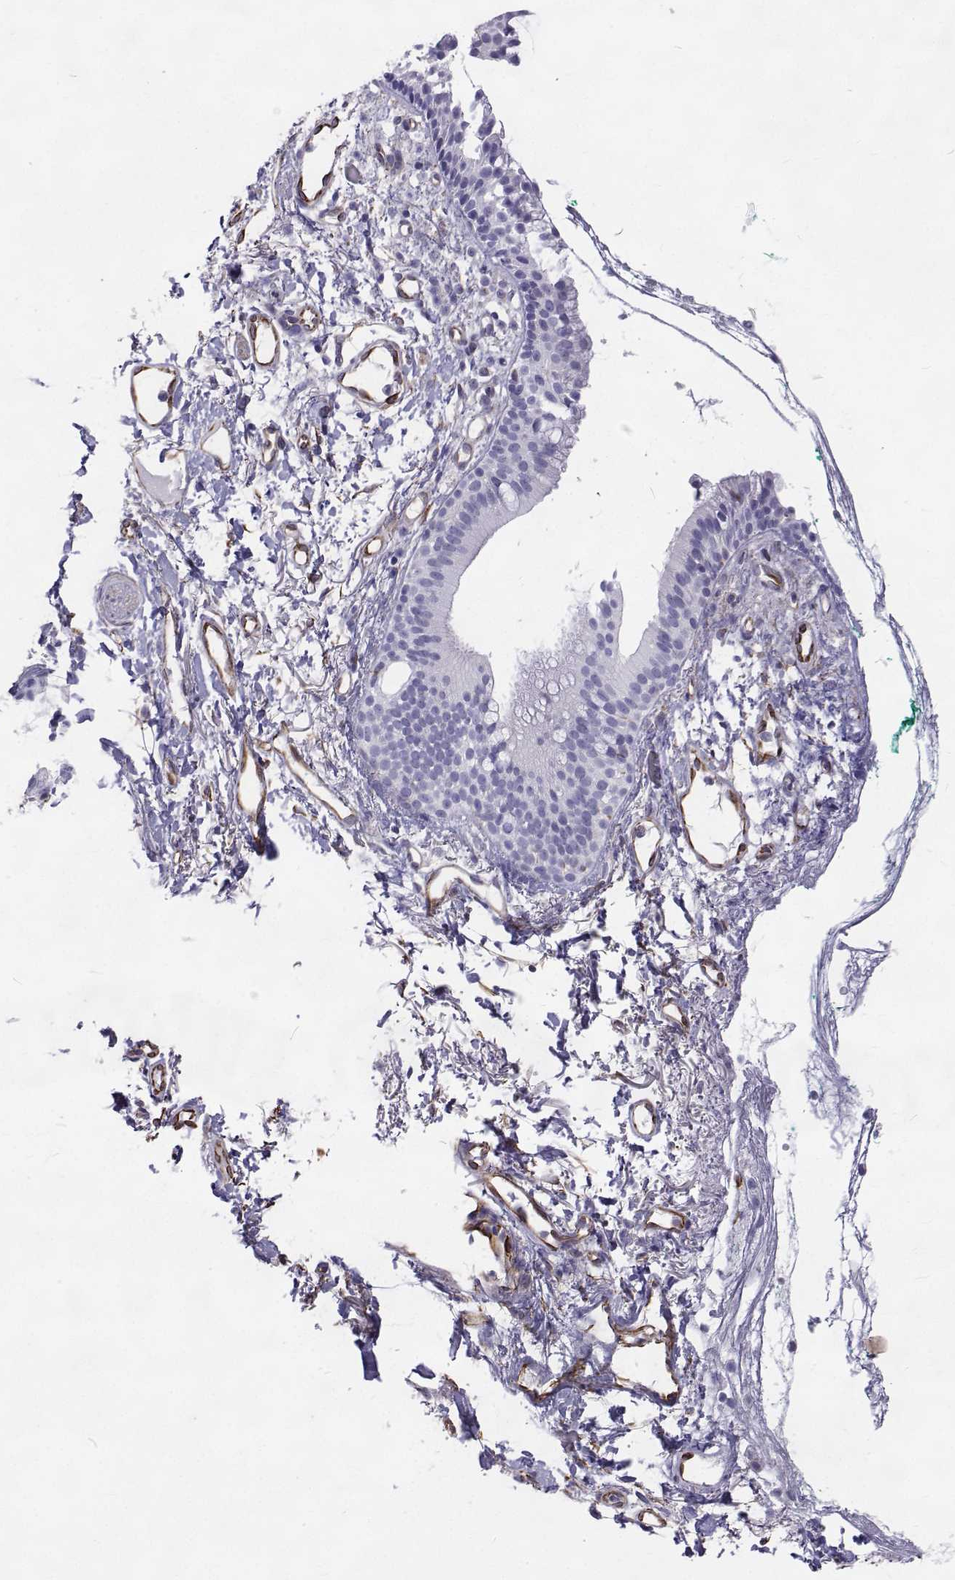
{"staining": {"intensity": "negative", "quantity": "none", "location": "none"}, "tissue": "nasopharynx", "cell_type": "Respiratory epithelial cells", "image_type": "normal", "snomed": [{"axis": "morphology", "description": "Normal tissue, NOS"}, {"axis": "morphology", "description": "Basal cell carcinoma"}, {"axis": "topography", "description": "Cartilage tissue"}, {"axis": "topography", "description": "Nasopharynx"}, {"axis": "topography", "description": "Oral tissue"}], "caption": "Immunohistochemistry (IHC) of unremarkable nasopharynx demonstrates no expression in respiratory epithelial cells.", "gene": "OPRPN", "patient": {"sex": "female", "age": 77}}